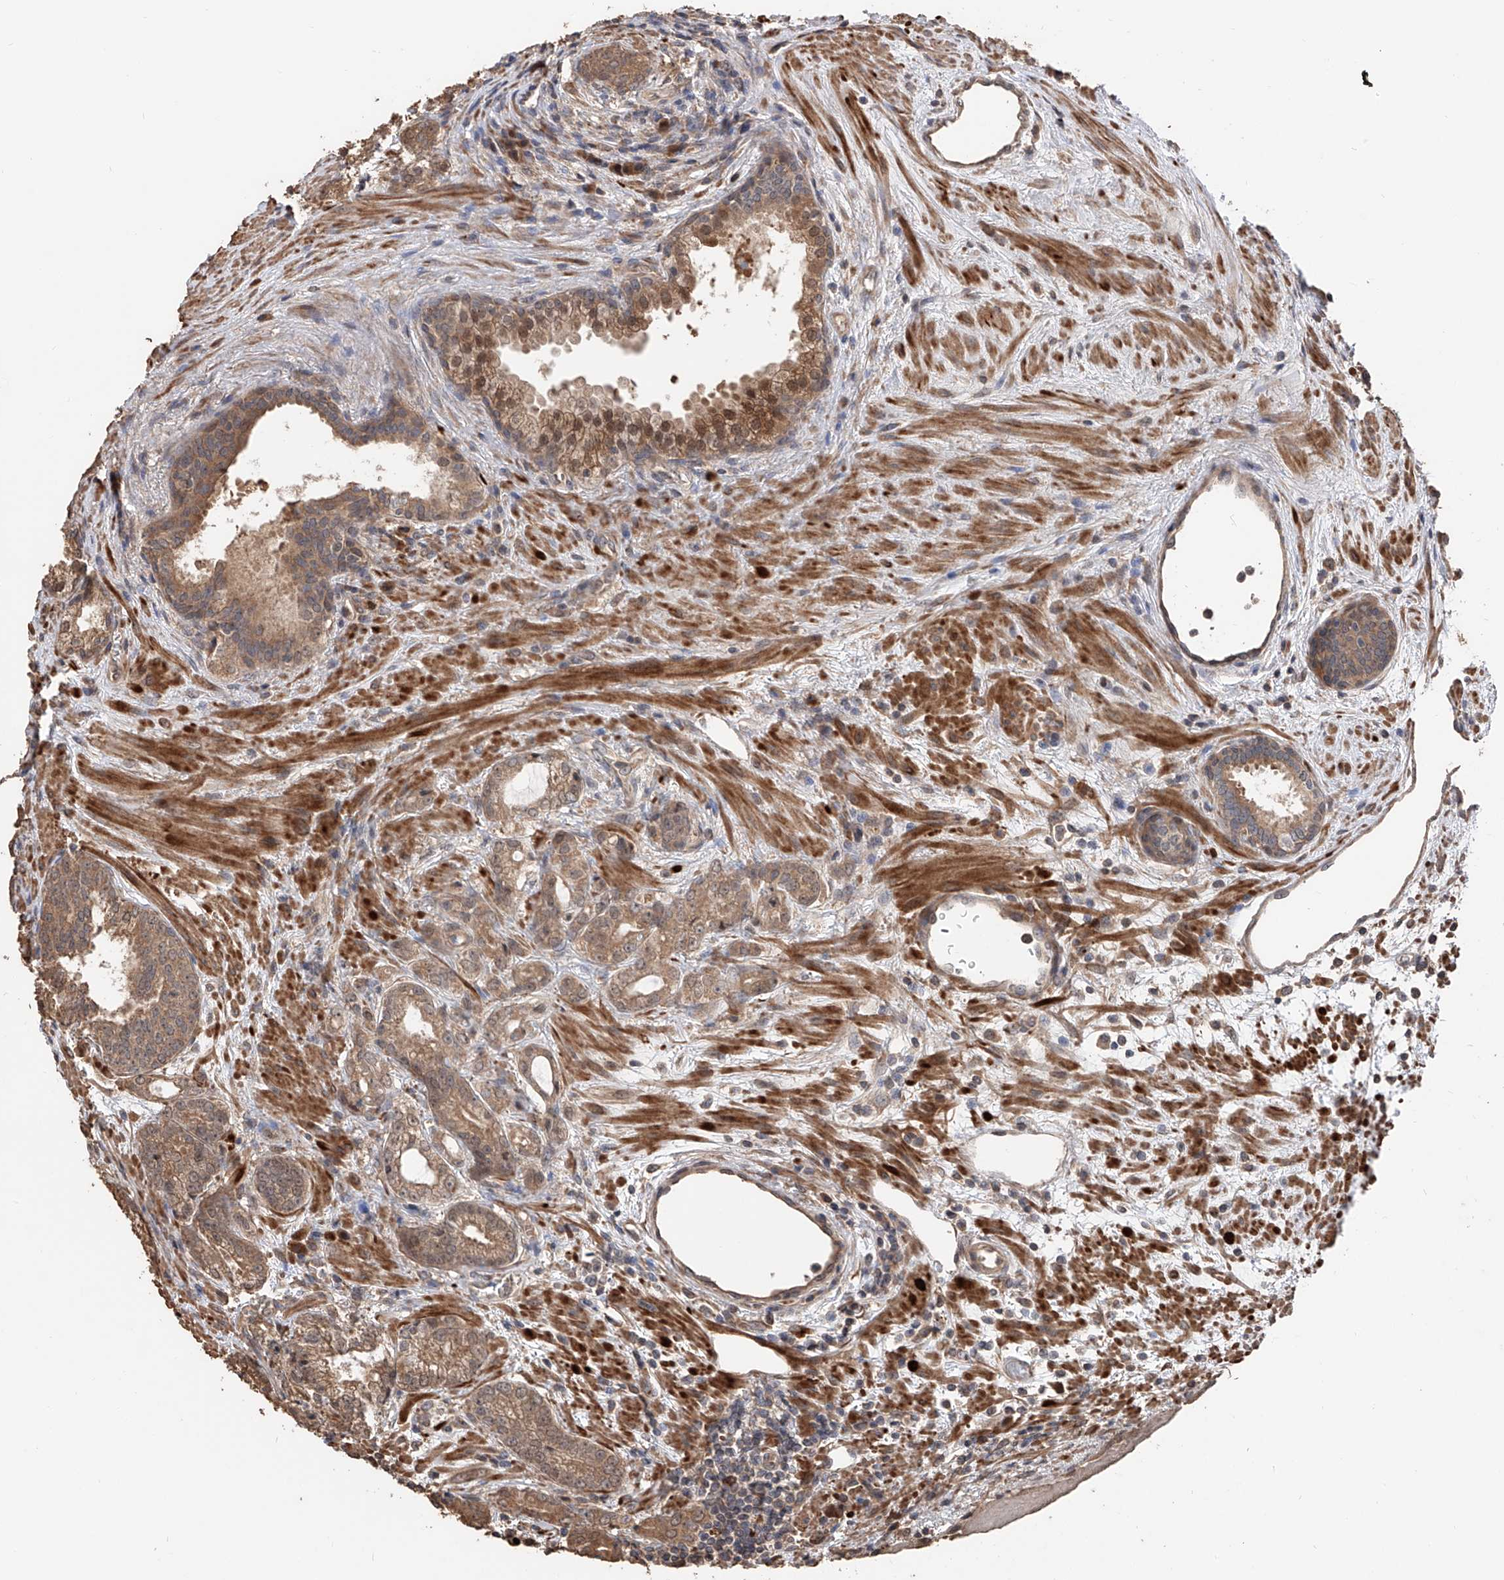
{"staining": {"intensity": "moderate", "quantity": ">75%", "location": "cytoplasmic/membranous,nuclear"}, "tissue": "prostate cancer", "cell_type": "Tumor cells", "image_type": "cancer", "snomed": [{"axis": "morphology", "description": "Normal morphology"}, {"axis": "morphology", "description": "Adenocarcinoma, Low grade"}, {"axis": "topography", "description": "Prostate"}], "caption": "Immunohistochemistry micrograph of neoplastic tissue: prostate cancer stained using immunohistochemistry (IHC) shows medium levels of moderate protein expression localized specifically in the cytoplasmic/membranous and nuclear of tumor cells, appearing as a cytoplasmic/membranous and nuclear brown color.", "gene": "FAM135A", "patient": {"sex": "male", "age": 72}}